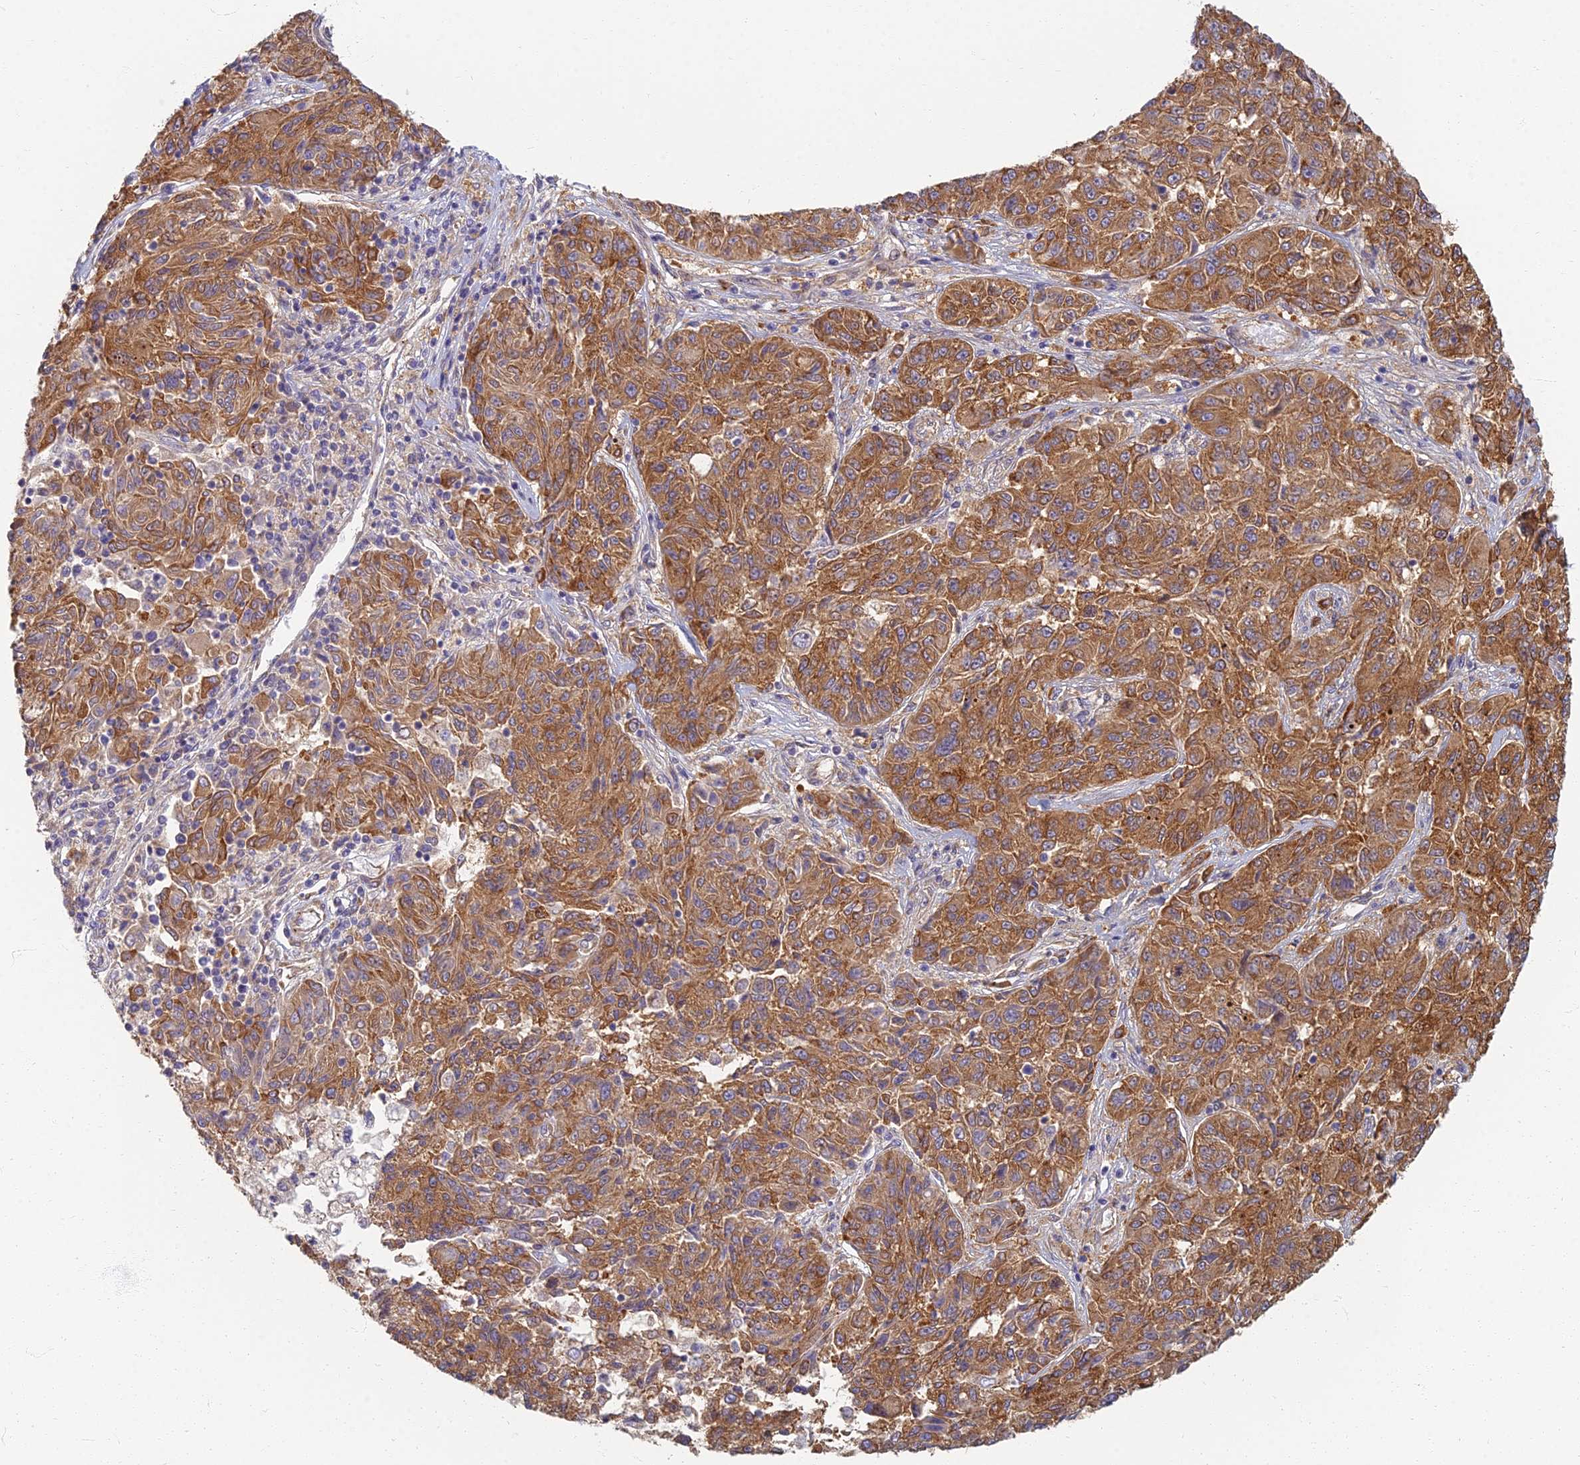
{"staining": {"intensity": "moderate", "quantity": ">75%", "location": "cytoplasmic/membranous"}, "tissue": "melanoma", "cell_type": "Tumor cells", "image_type": "cancer", "snomed": [{"axis": "morphology", "description": "Malignant melanoma, NOS"}, {"axis": "topography", "description": "Skin"}], "caption": "Immunohistochemical staining of human melanoma shows moderate cytoplasmic/membranous protein expression in about >75% of tumor cells.", "gene": "RBSN", "patient": {"sex": "male", "age": 53}}